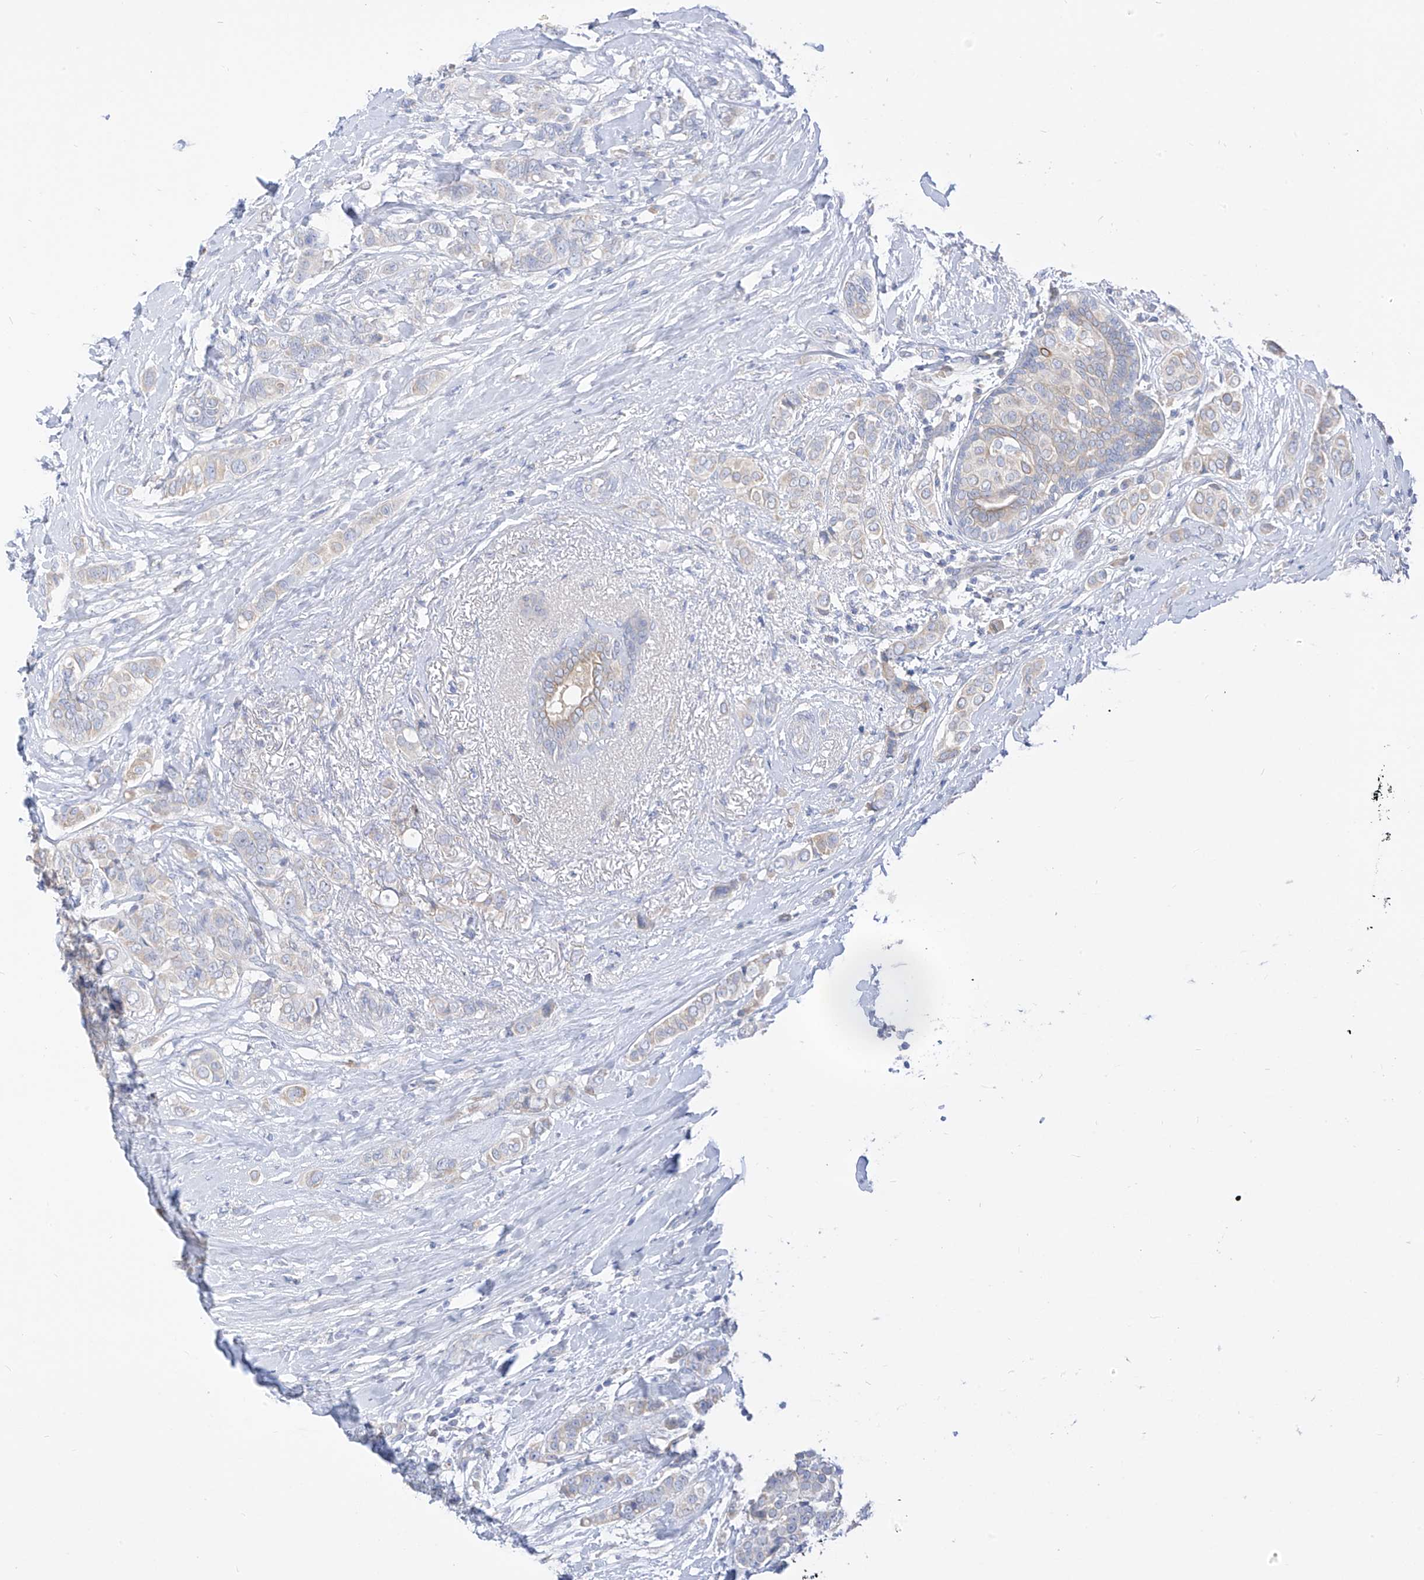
{"staining": {"intensity": "weak", "quantity": "25%-75%", "location": "cytoplasmic/membranous"}, "tissue": "breast cancer", "cell_type": "Tumor cells", "image_type": "cancer", "snomed": [{"axis": "morphology", "description": "Lobular carcinoma"}, {"axis": "topography", "description": "Breast"}], "caption": "The image exhibits a brown stain indicating the presence of a protein in the cytoplasmic/membranous of tumor cells in breast lobular carcinoma. The protein is shown in brown color, while the nuclei are stained blue.", "gene": "RASA2", "patient": {"sex": "female", "age": 51}}